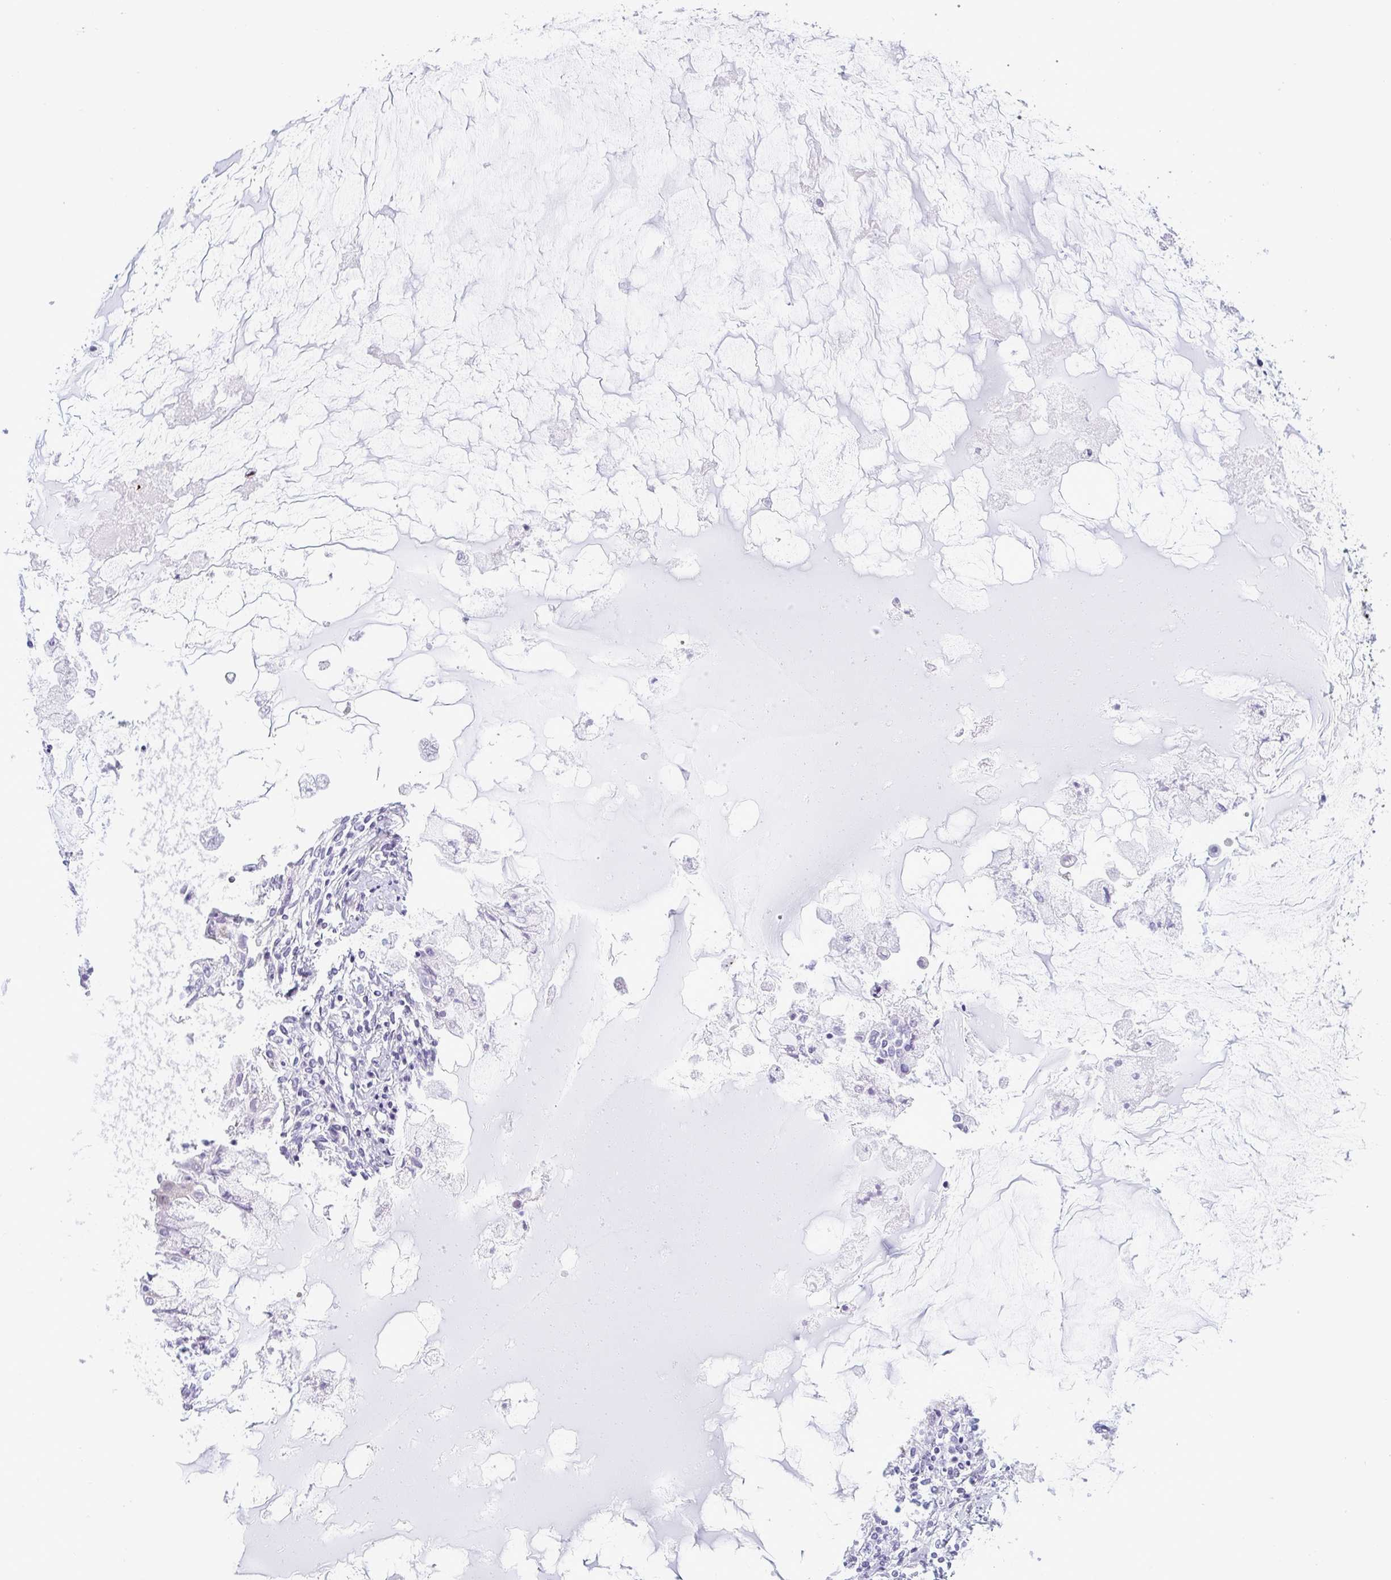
{"staining": {"intensity": "negative", "quantity": "none", "location": "none"}, "tissue": "ovarian cancer", "cell_type": "Tumor cells", "image_type": "cancer", "snomed": [{"axis": "morphology", "description": "Cystadenocarcinoma, mucinous, NOS"}, {"axis": "topography", "description": "Ovary"}], "caption": "Immunohistochemical staining of human mucinous cystadenocarcinoma (ovarian) shows no significant expression in tumor cells.", "gene": "CEP120", "patient": {"sex": "female", "age": 34}}